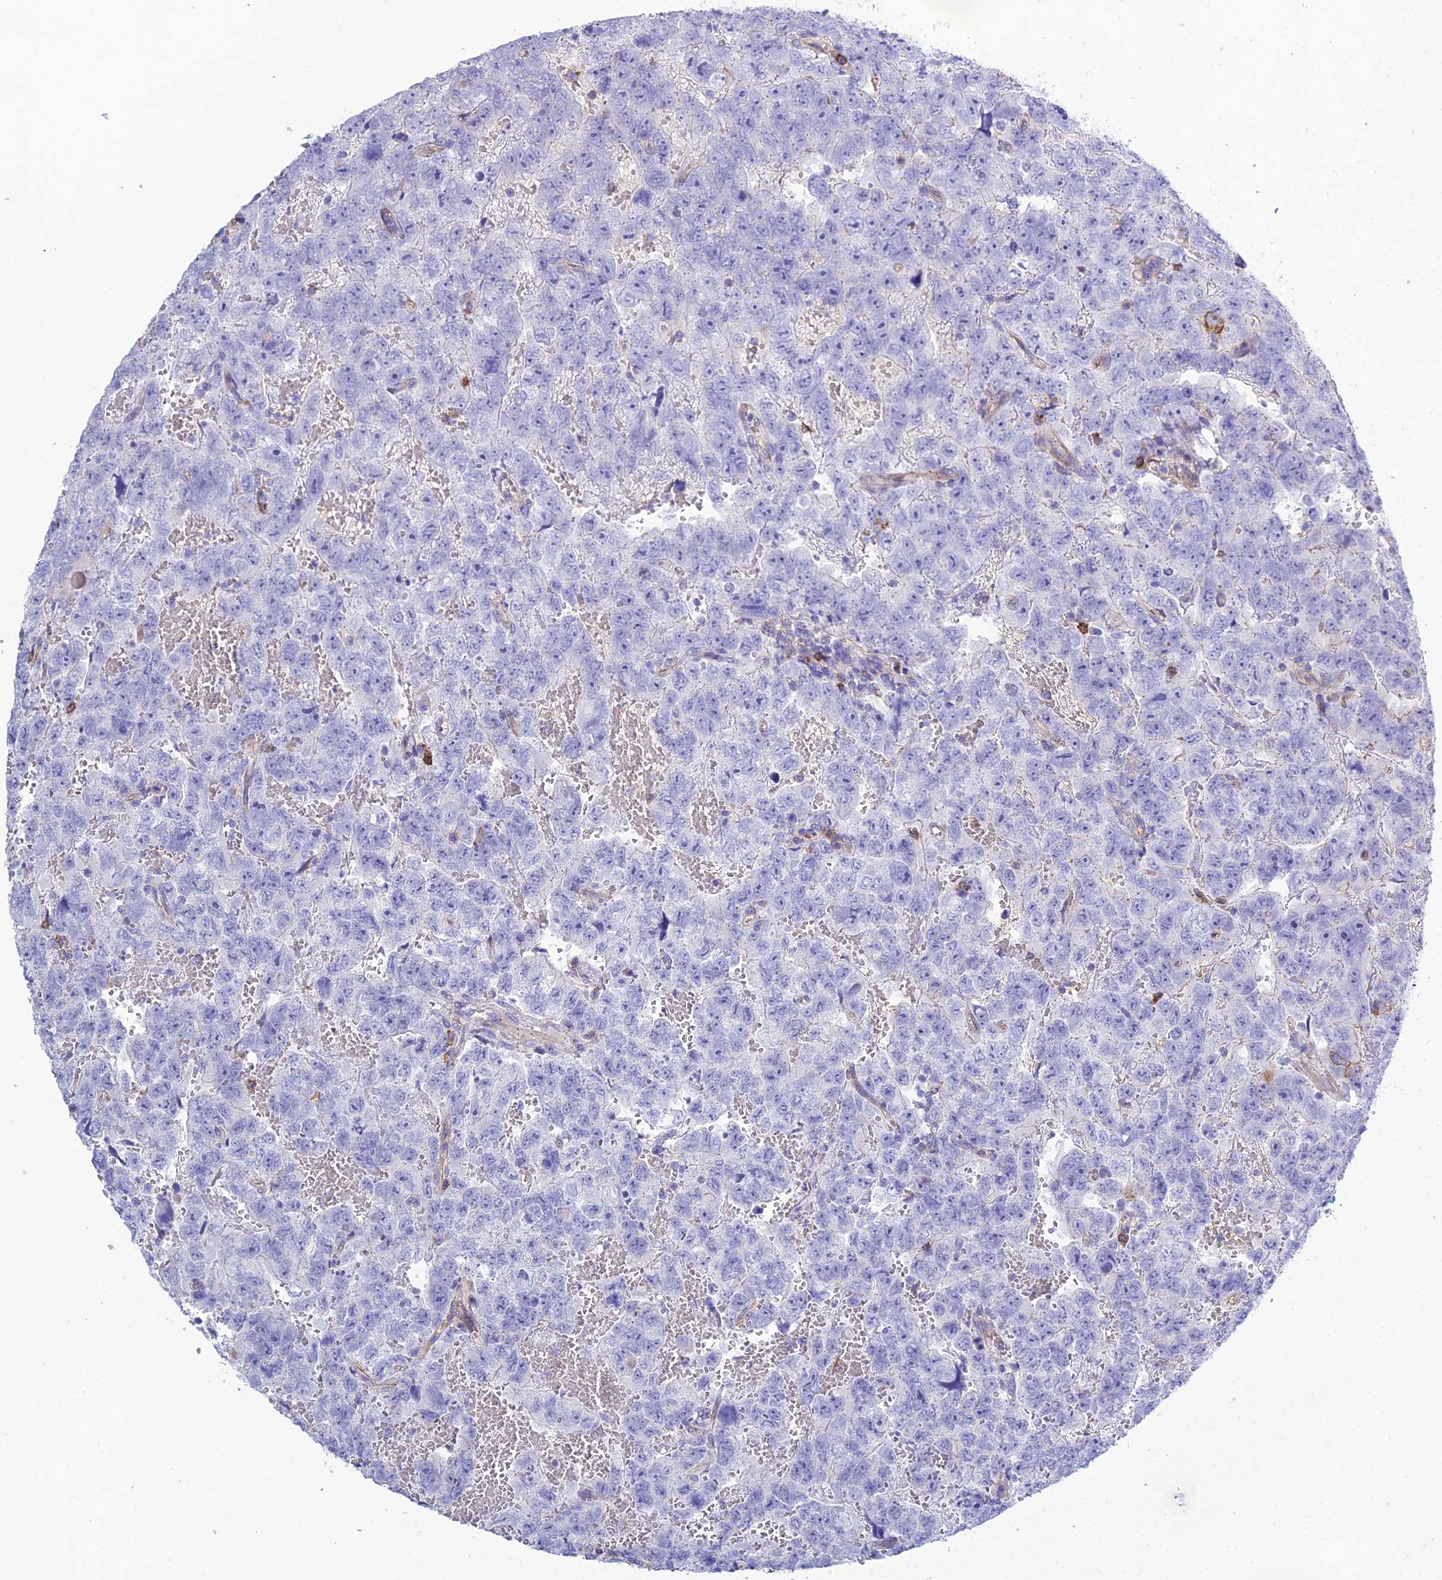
{"staining": {"intensity": "negative", "quantity": "none", "location": "none"}, "tissue": "testis cancer", "cell_type": "Tumor cells", "image_type": "cancer", "snomed": [{"axis": "morphology", "description": "Carcinoma, Embryonal, NOS"}, {"axis": "topography", "description": "Testis"}], "caption": "Testis cancer (embryonal carcinoma) was stained to show a protein in brown. There is no significant positivity in tumor cells.", "gene": "OR1Q1", "patient": {"sex": "male", "age": 45}}